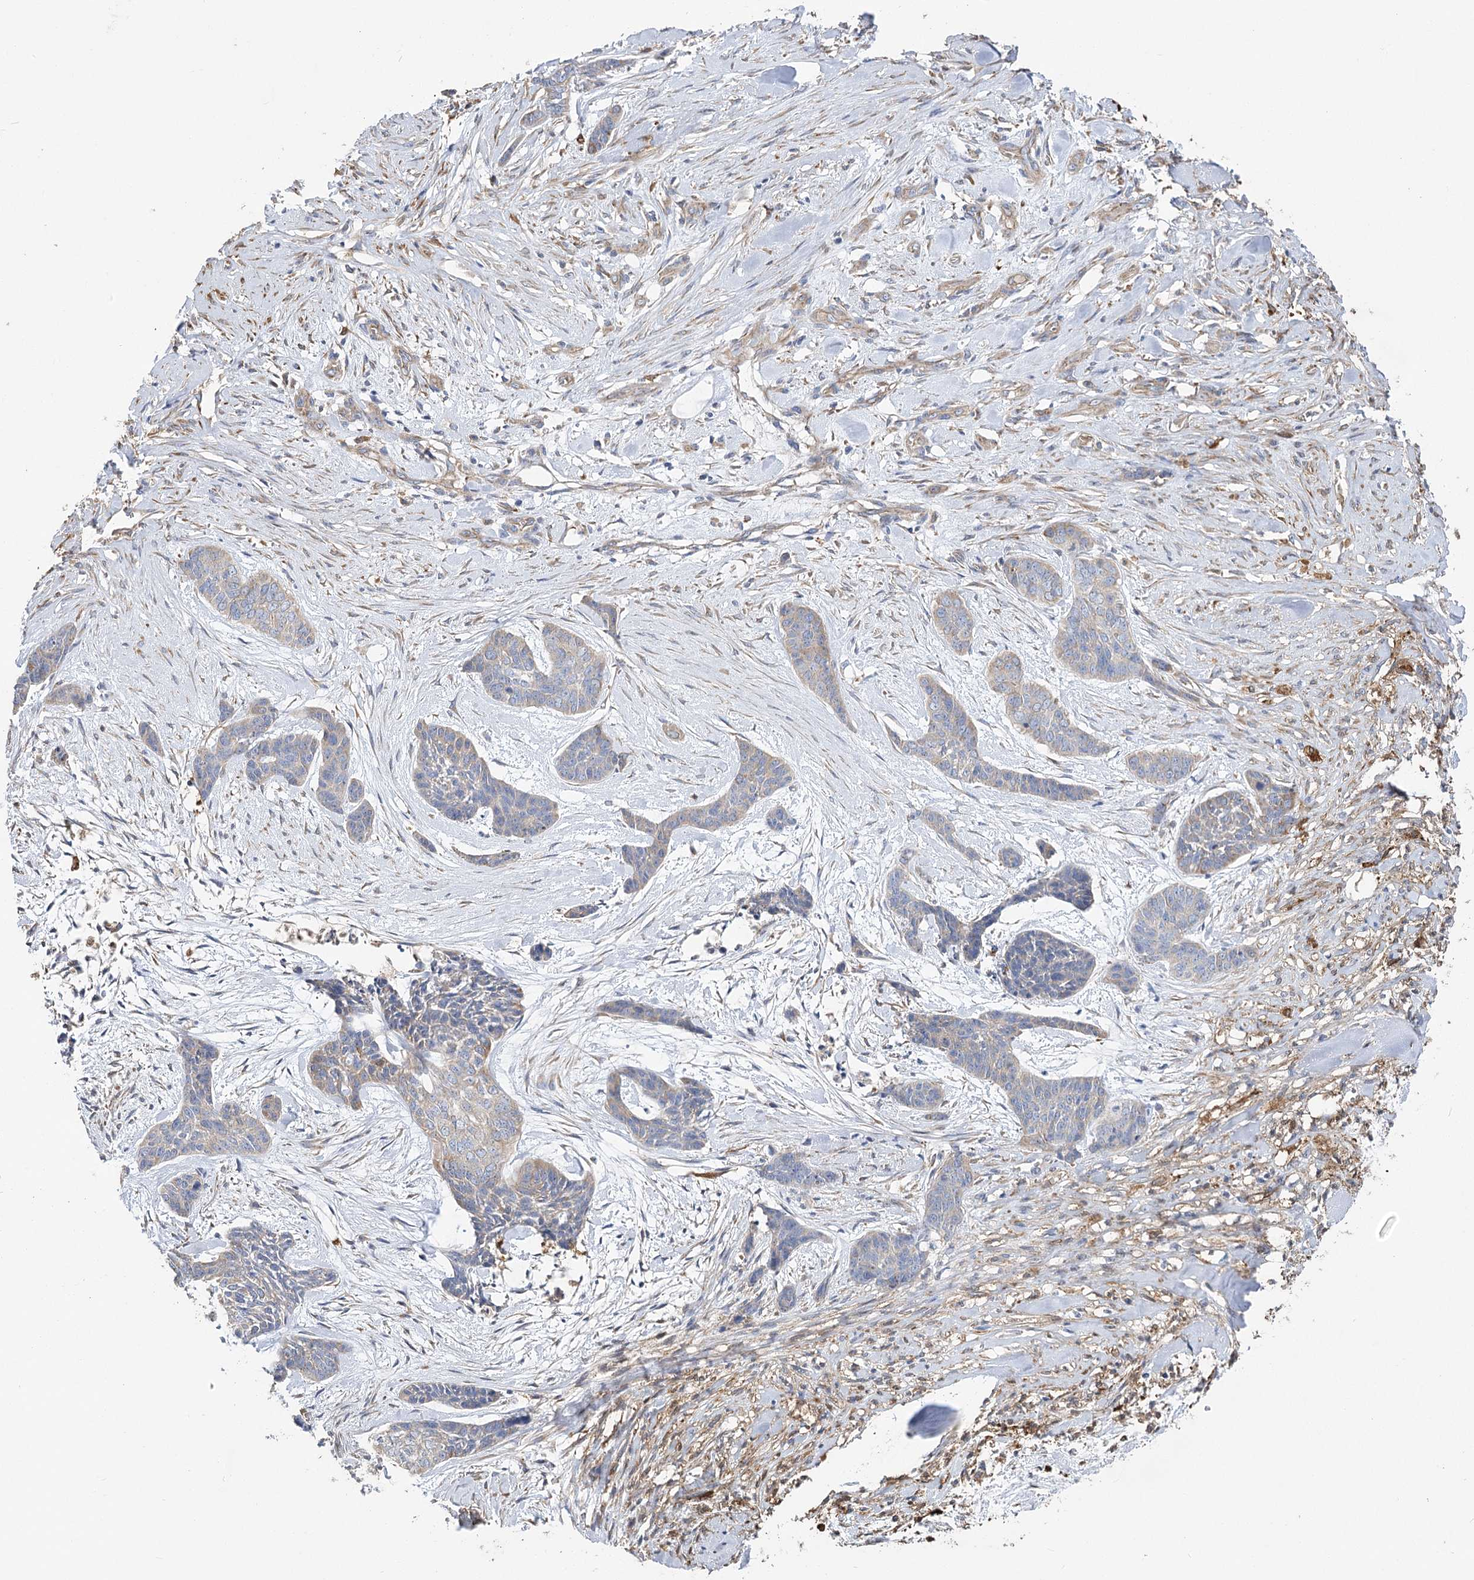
{"staining": {"intensity": "weak", "quantity": "<25%", "location": "cytoplasmic/membranous"}, "tissue": "skin cancer", "cell_type": "Tumor cells", "image_type": "cancer", "snomed": [{"axis": "morphology", "description": "Basal cell carcinoma"}, {"axis": "topography", "description": "Skin"}], "caption": "High power microscopy image of an IHC photomicrograph of basal cell carcinoma (skin), revealing no significant positivity in tumor cells.", "gene": "RMDN2", "patient": {"sex": "female", "age": 64}}